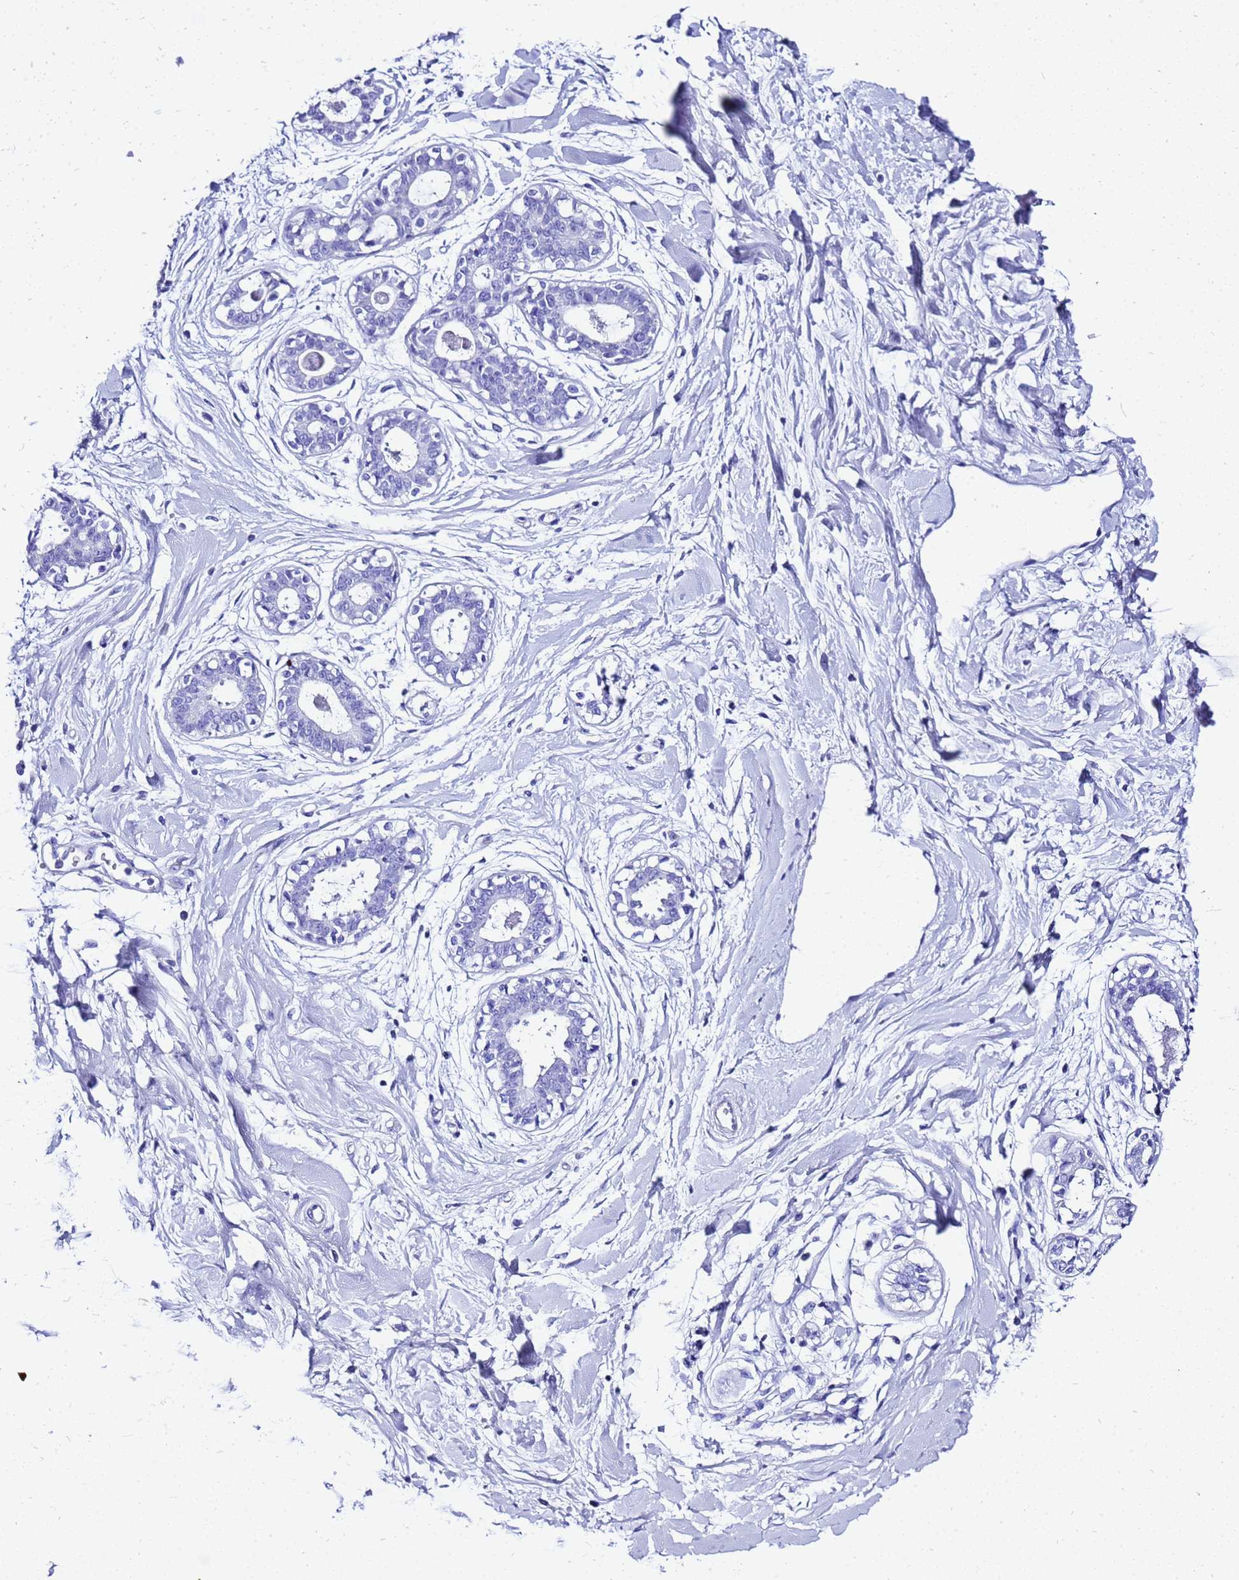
{"staining": {"intensity": "negative", "quantity": "none", "location": "none"}, "tissue": "breast", "cell_type": "Adipocytes", "image_type": "normal", "snomed": [{"axis": "morphology", "description": "Normal tissue, NOS"}, {"axis": "topography", "description": "Breast"}], "caption": "Immunohistochemistry image of benign breast: human breast stained with DAB (3,3'-diaminobenzidine) reveals no significant protein staining in adipocytes.", "gene": "LIPF", "patient": {"sex": "female", "age": 45}}